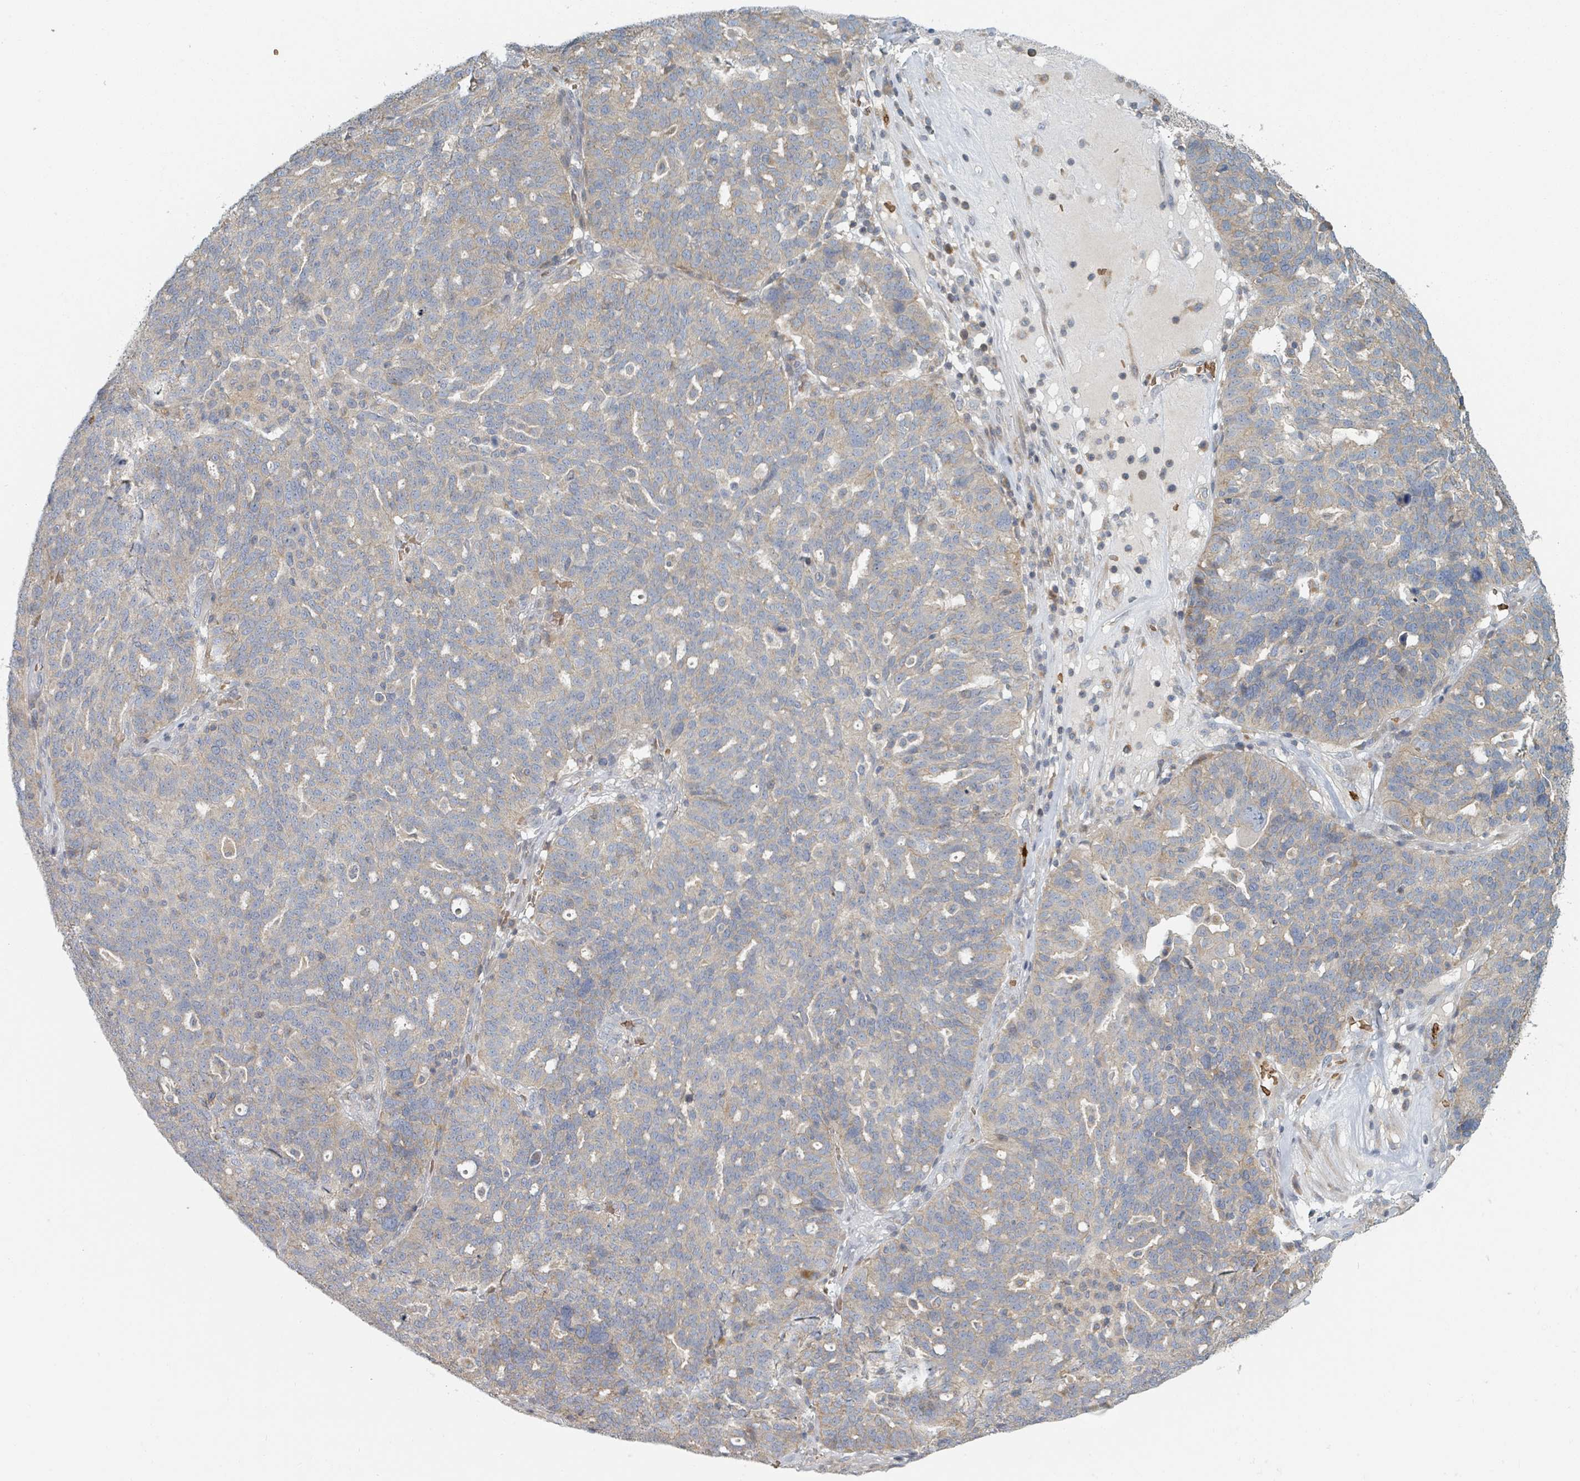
{"staining": {"intensity": "weak", "quantity": "25%-75%", "location": "cytoplasmic/membranous"}, "tissue": "ovarian cancer", "cell_type": "Tumor cells", "image_type": "cancer", "snomed": [{"axis": "morphology", "description": "Cystadenocarcinoma, serous, NOS"}, {"axis": "topography", "description": "Ovary"}], "caption": "Serous cystadenocarcinoma (ovarian) stained for a protein shows weak cytoplasmic/membranous positivity in tumor cells.", "gene": "TRPC4AP", "patient": {"sex": "female", "age": 59}}